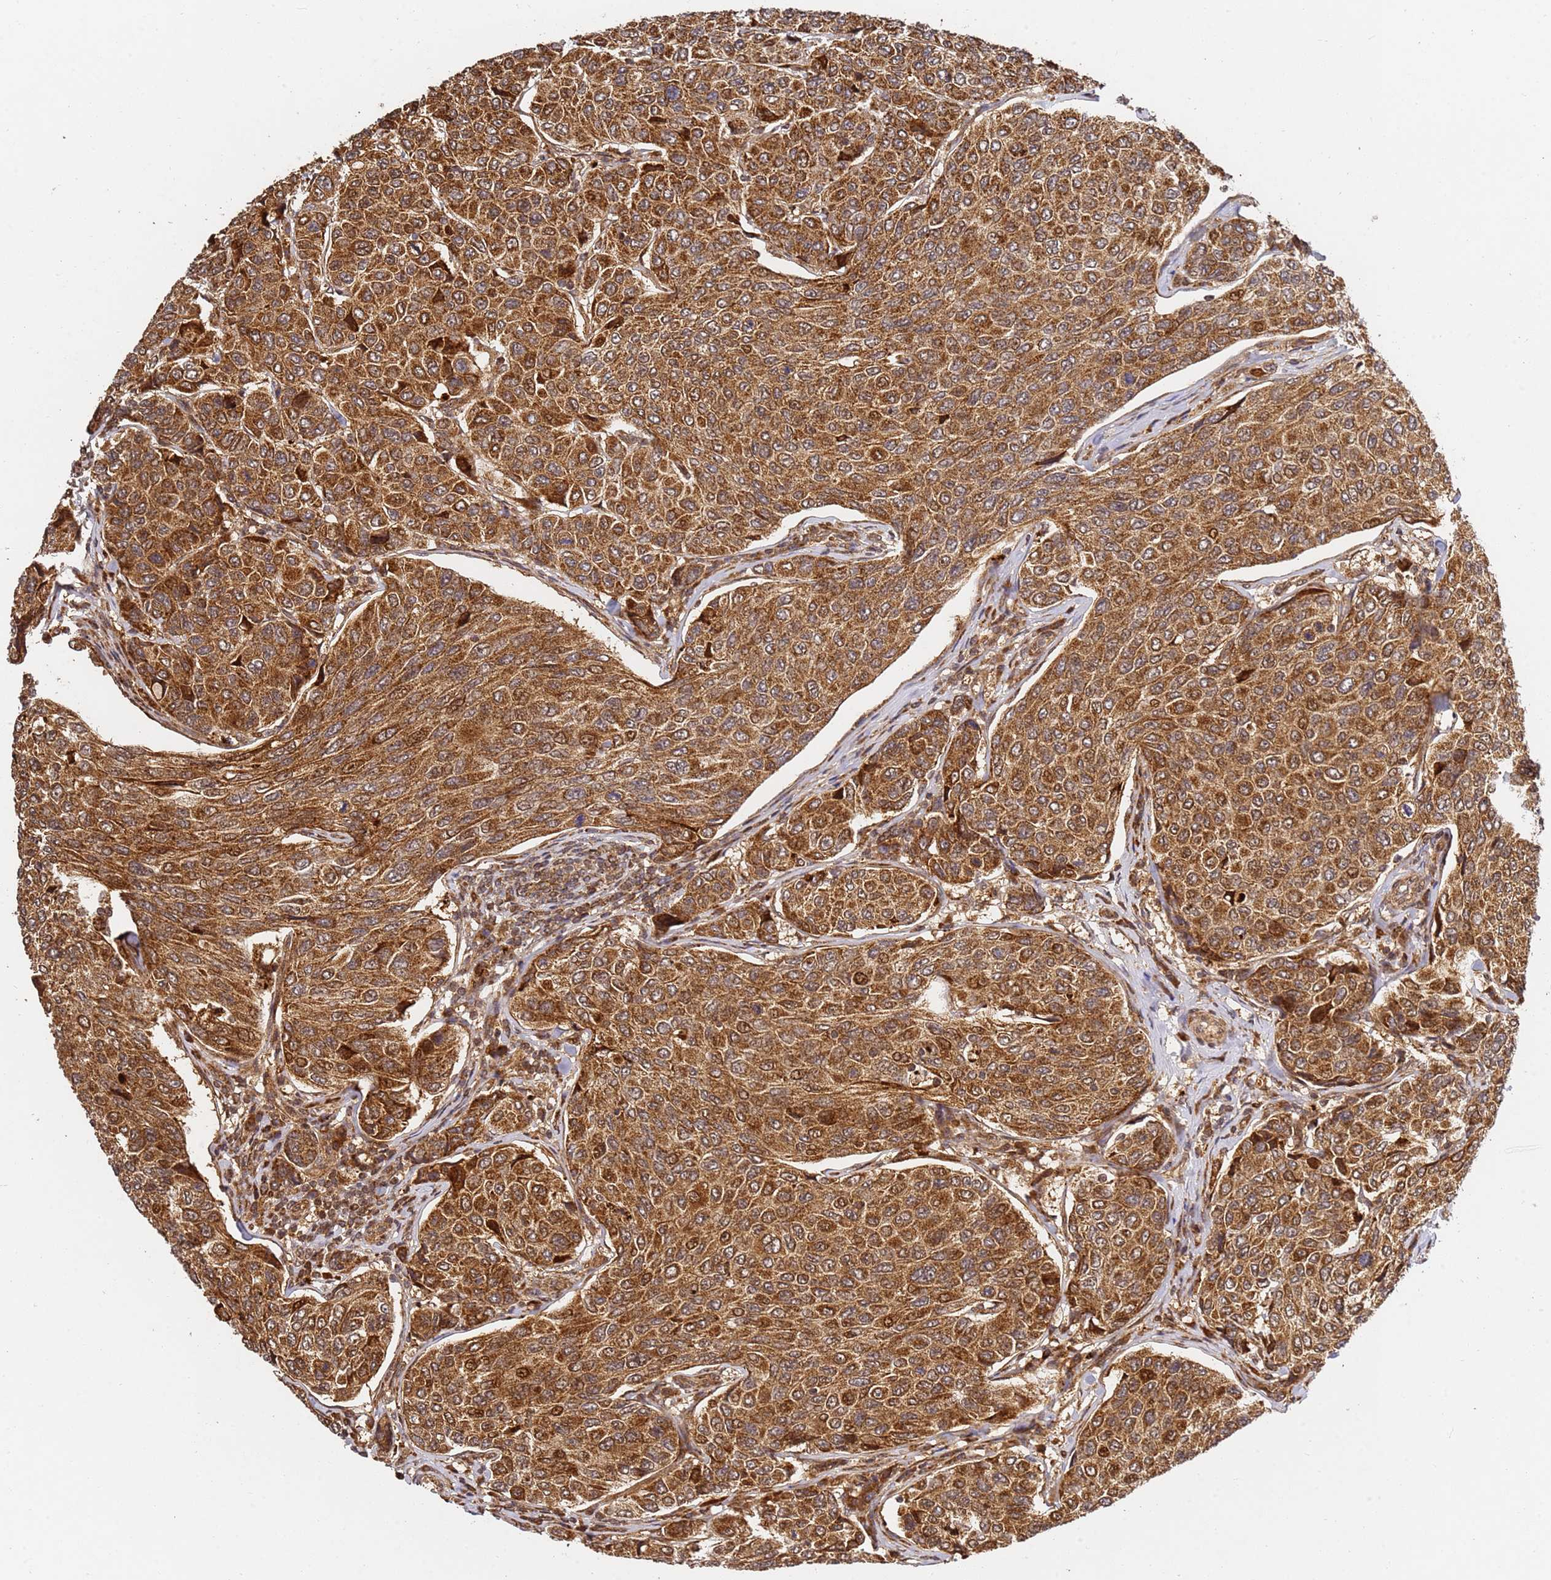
{"staining": {"intensity": "strong", "quantity": ">75%", "location": "cytoplasmic/membranous,nuclear"}, "tissue": "breast cancer", "cell_type": "Tumor cells", "image_type": "cancer", "snomed": [{"axis": "morphology", "description": "Duct carcinoma"}, {"axis": "topography", "description": "Breast"}], "caption": "Tumor cells exhibit high levels of strong cytoplasmic/membranous and nuclear expression in approximately >75% of cells in human invasive ductal carcinoma (breast).", "gene": "SMOX", "patient": {"sex": "female", "age": 55}}